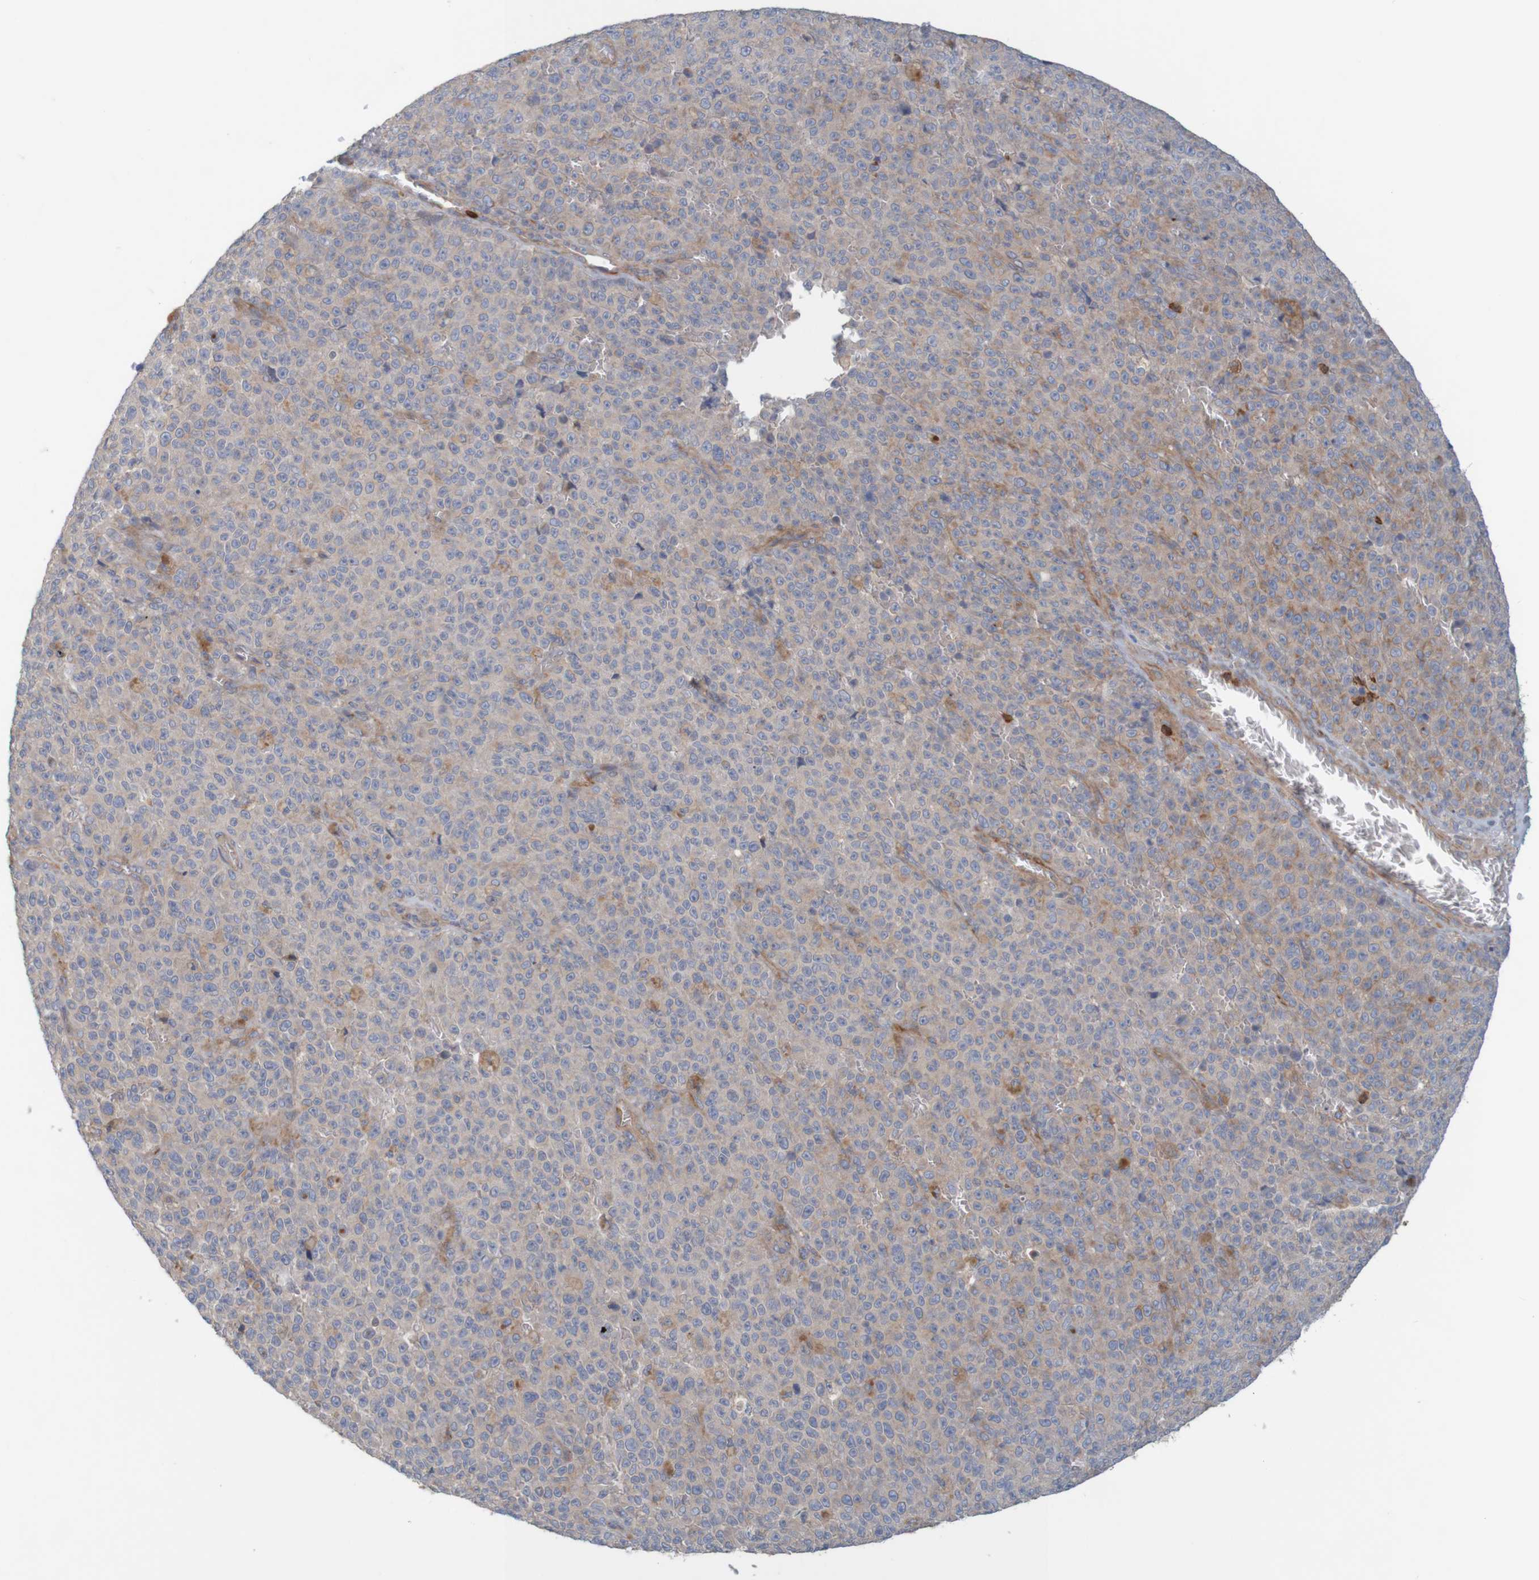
{"staining": {"intensity": "weak", "quantity": "25%-75%", "location": "cytoplasmic/membranous"}, "tissue": "melanoma", "cell_type": "Tumor cells", "image_type": "cancer", "snomed": [{"axis": "morphology", "description": "Malignant melanoma, NOS"}, {"axis": "topography", "description": "Skin"}], "caption": "Weak cytoplasmic/membranous expression is seen in about 25%-75% of tumor cells in malignant melanoma.", "gene": "KRT23", "patient": {"sex": "female", "age": 82}}